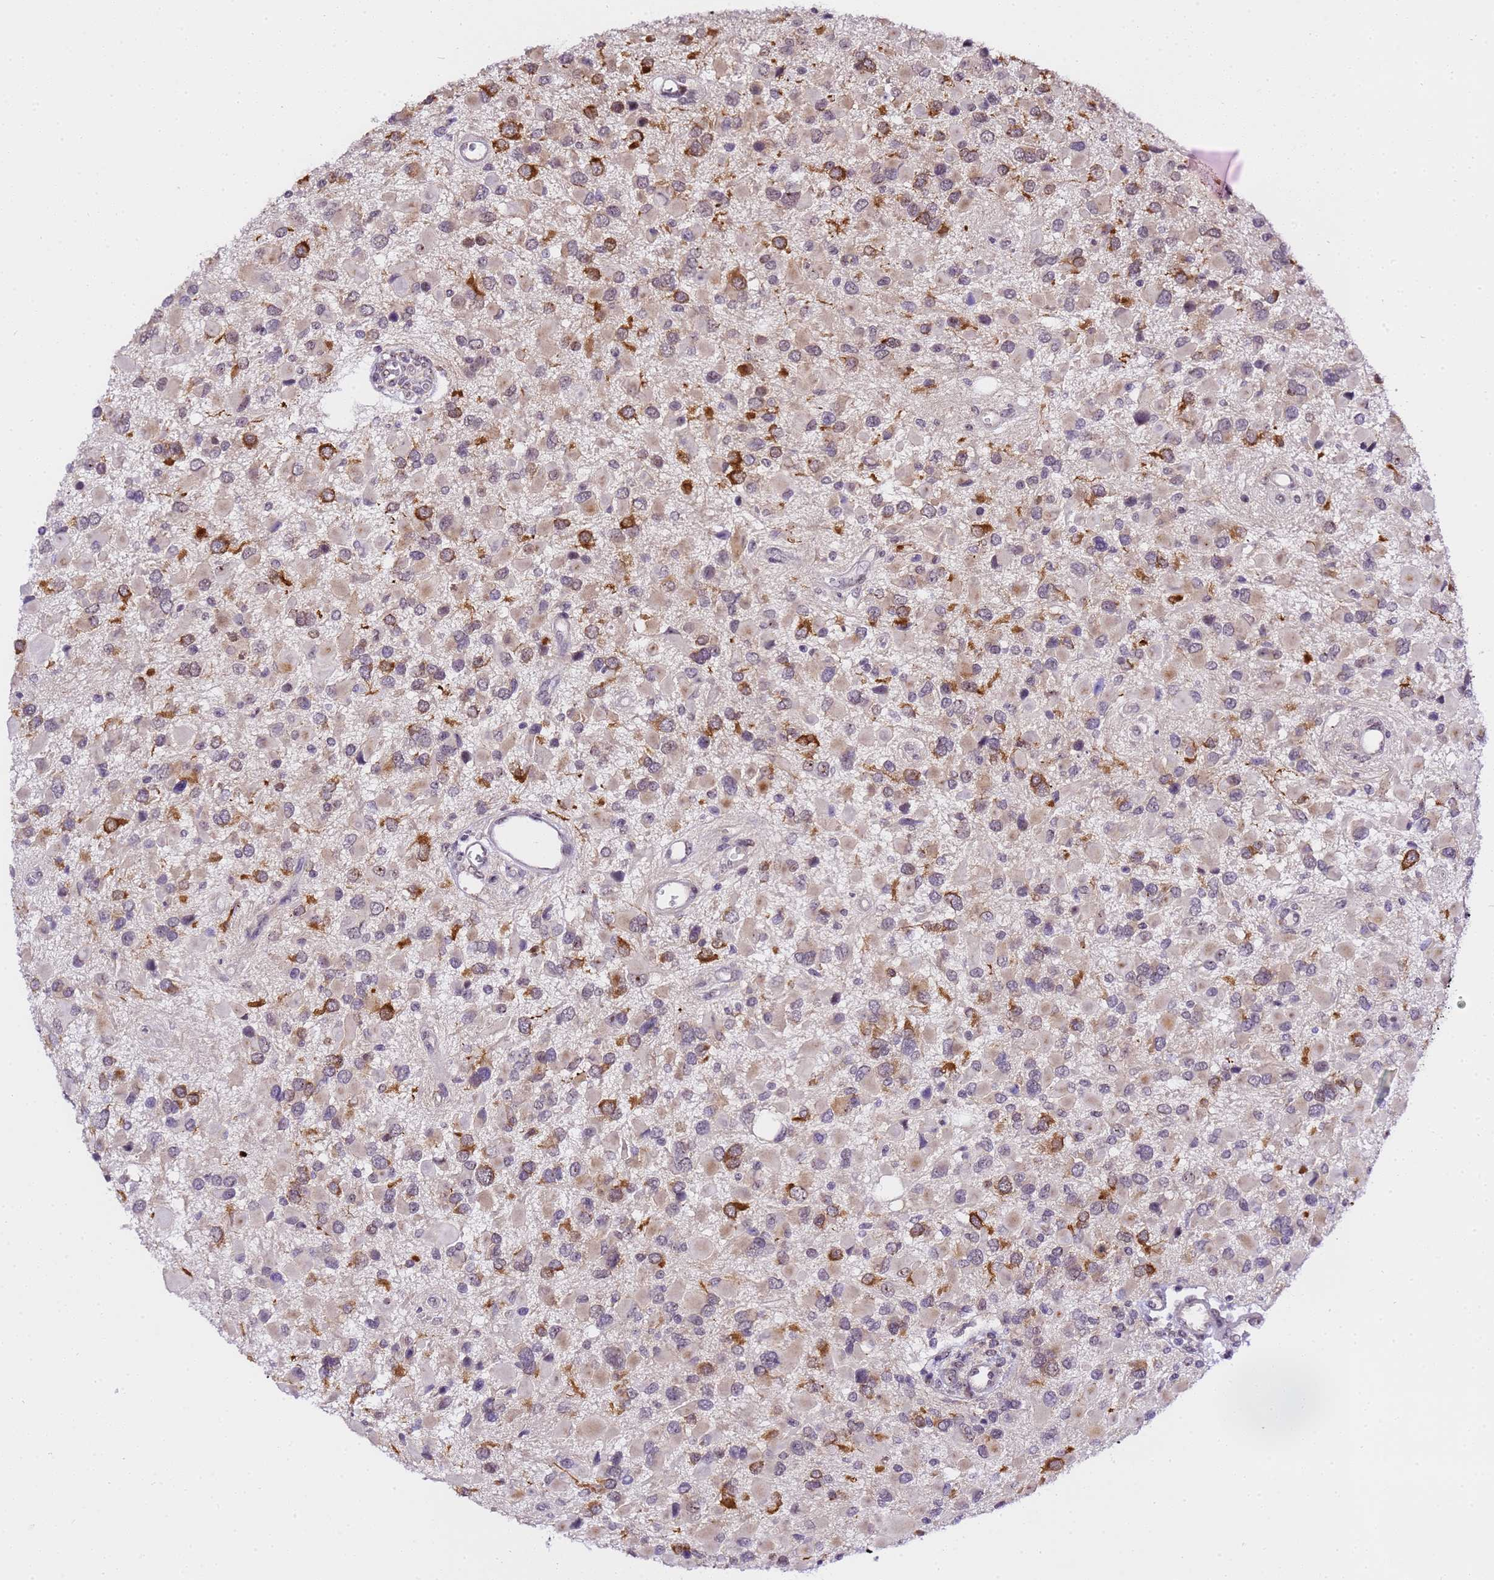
{"staining": {"intensity": "strong", "quantity": "<25%", "location": "cytoplasmic/membranous"}, "tissue": "glioma", "cell_type": "Tumor cells", "image_type": "cancer", "snomed": [{"axis": "morphology", "description": "Glioma, malignant, High grade"}, {"axis": "topography", "description": "Brain"}], "caption": "Malignant high-grade glioma tissue reveals strong cytoplasmic/membranous staining in about <25% of tumor cells", "gene": "SLX4IP", "patient": {"sex": "male", "age": 53}}